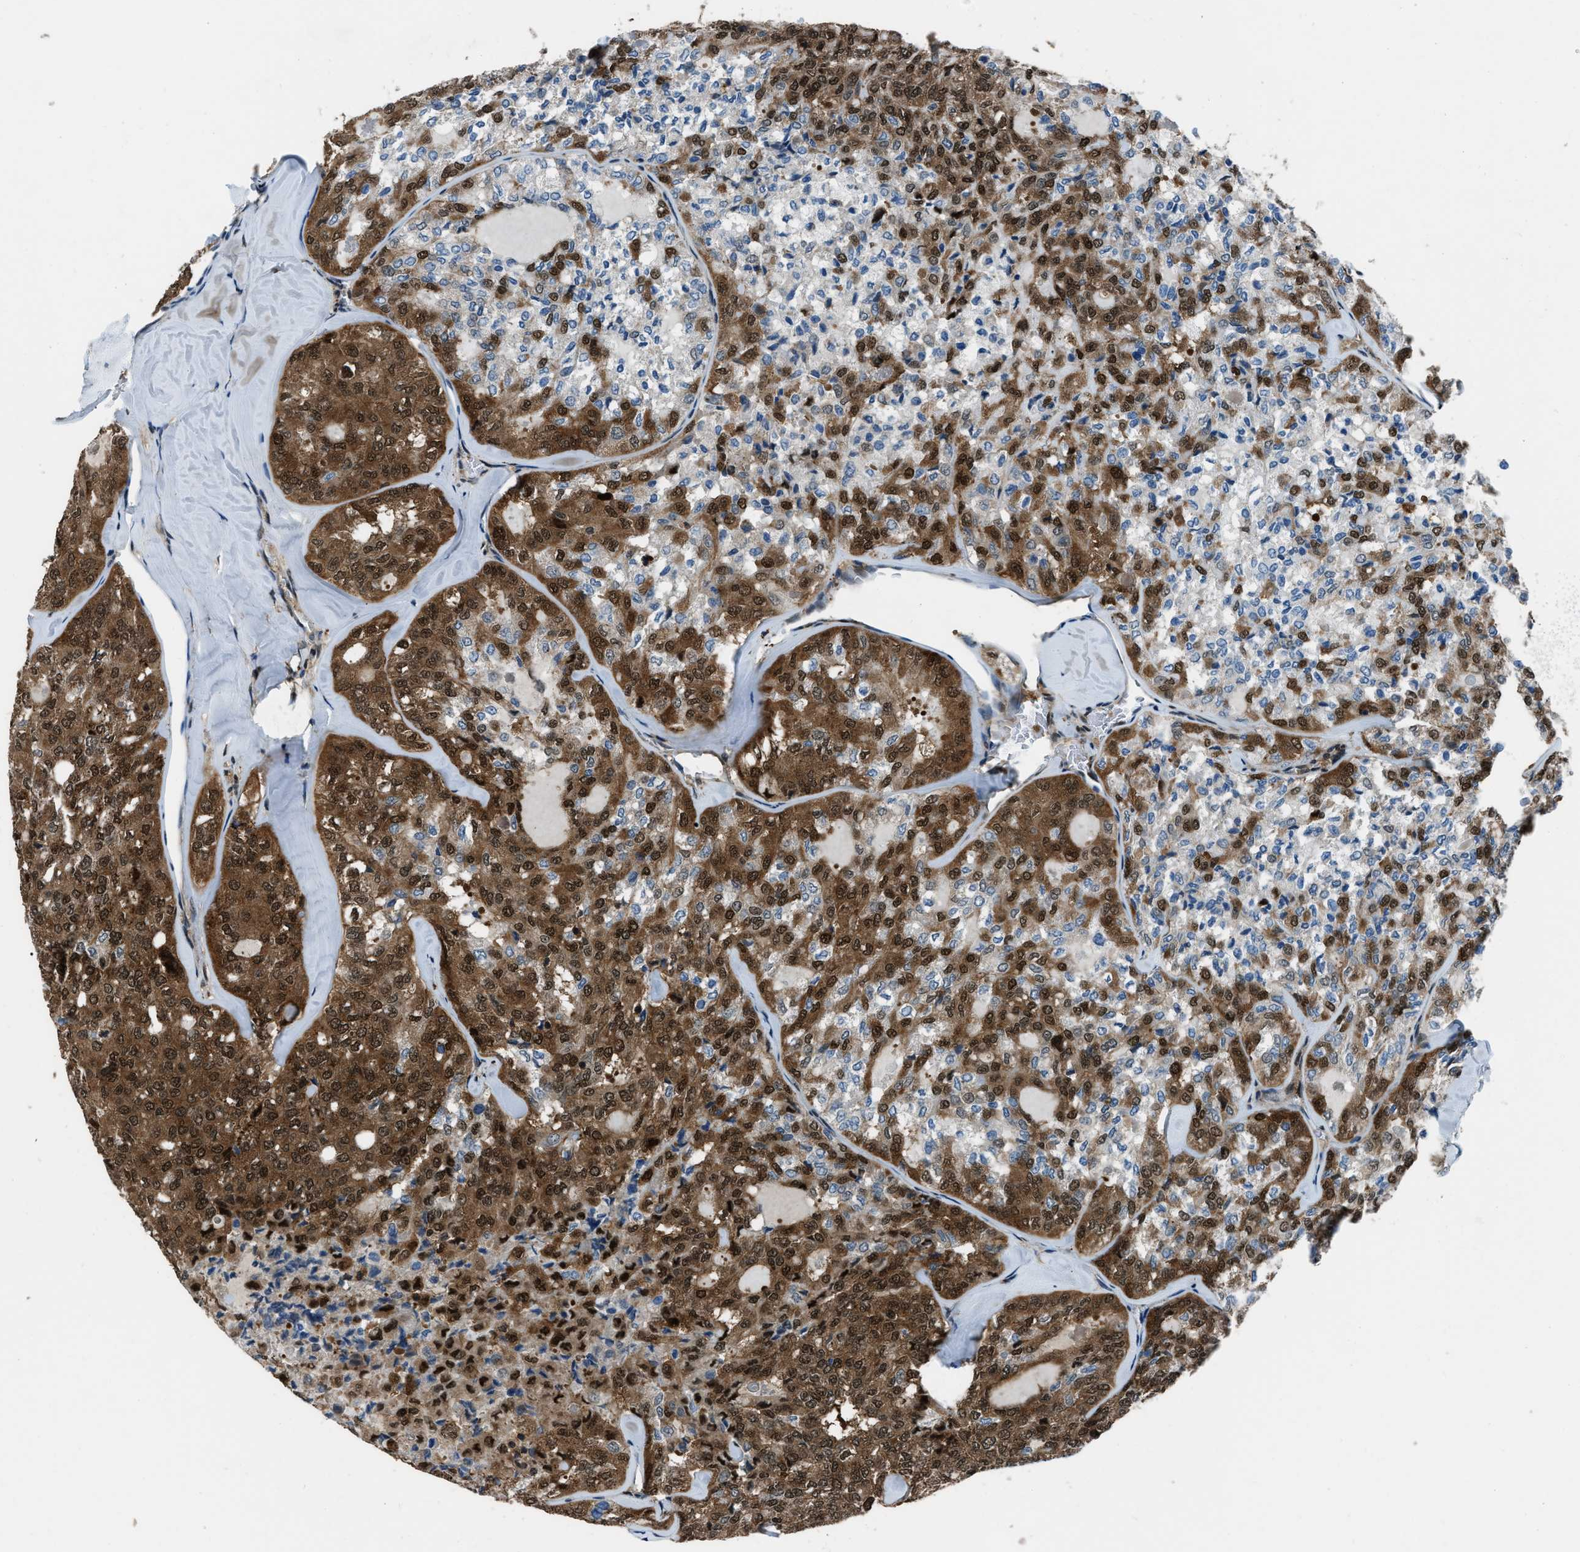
{"staining": {"intensity": "strong", "quantity": ">75%", "location": "cytoplasmic/membranous,nuclear"}, "tissue": "thyroid cancer", "cell_type": "Tumor cells", "image_type": "cancer", "snomed": [{"axis": "morphology", "description": "Follicular adenoma carcinoma, NOS"}, {"axis": "topography", "description": "Thyroid gland"}], "caption": "Thyroid cancer (follicular adenoma carcinoma) tissue demonstrates strong cytoplasmic/membranous and nuclear staining in approximately >75% of tumor cells", "gene": "NUDCD3", "patient": {"sex": "male", "age": 75}}